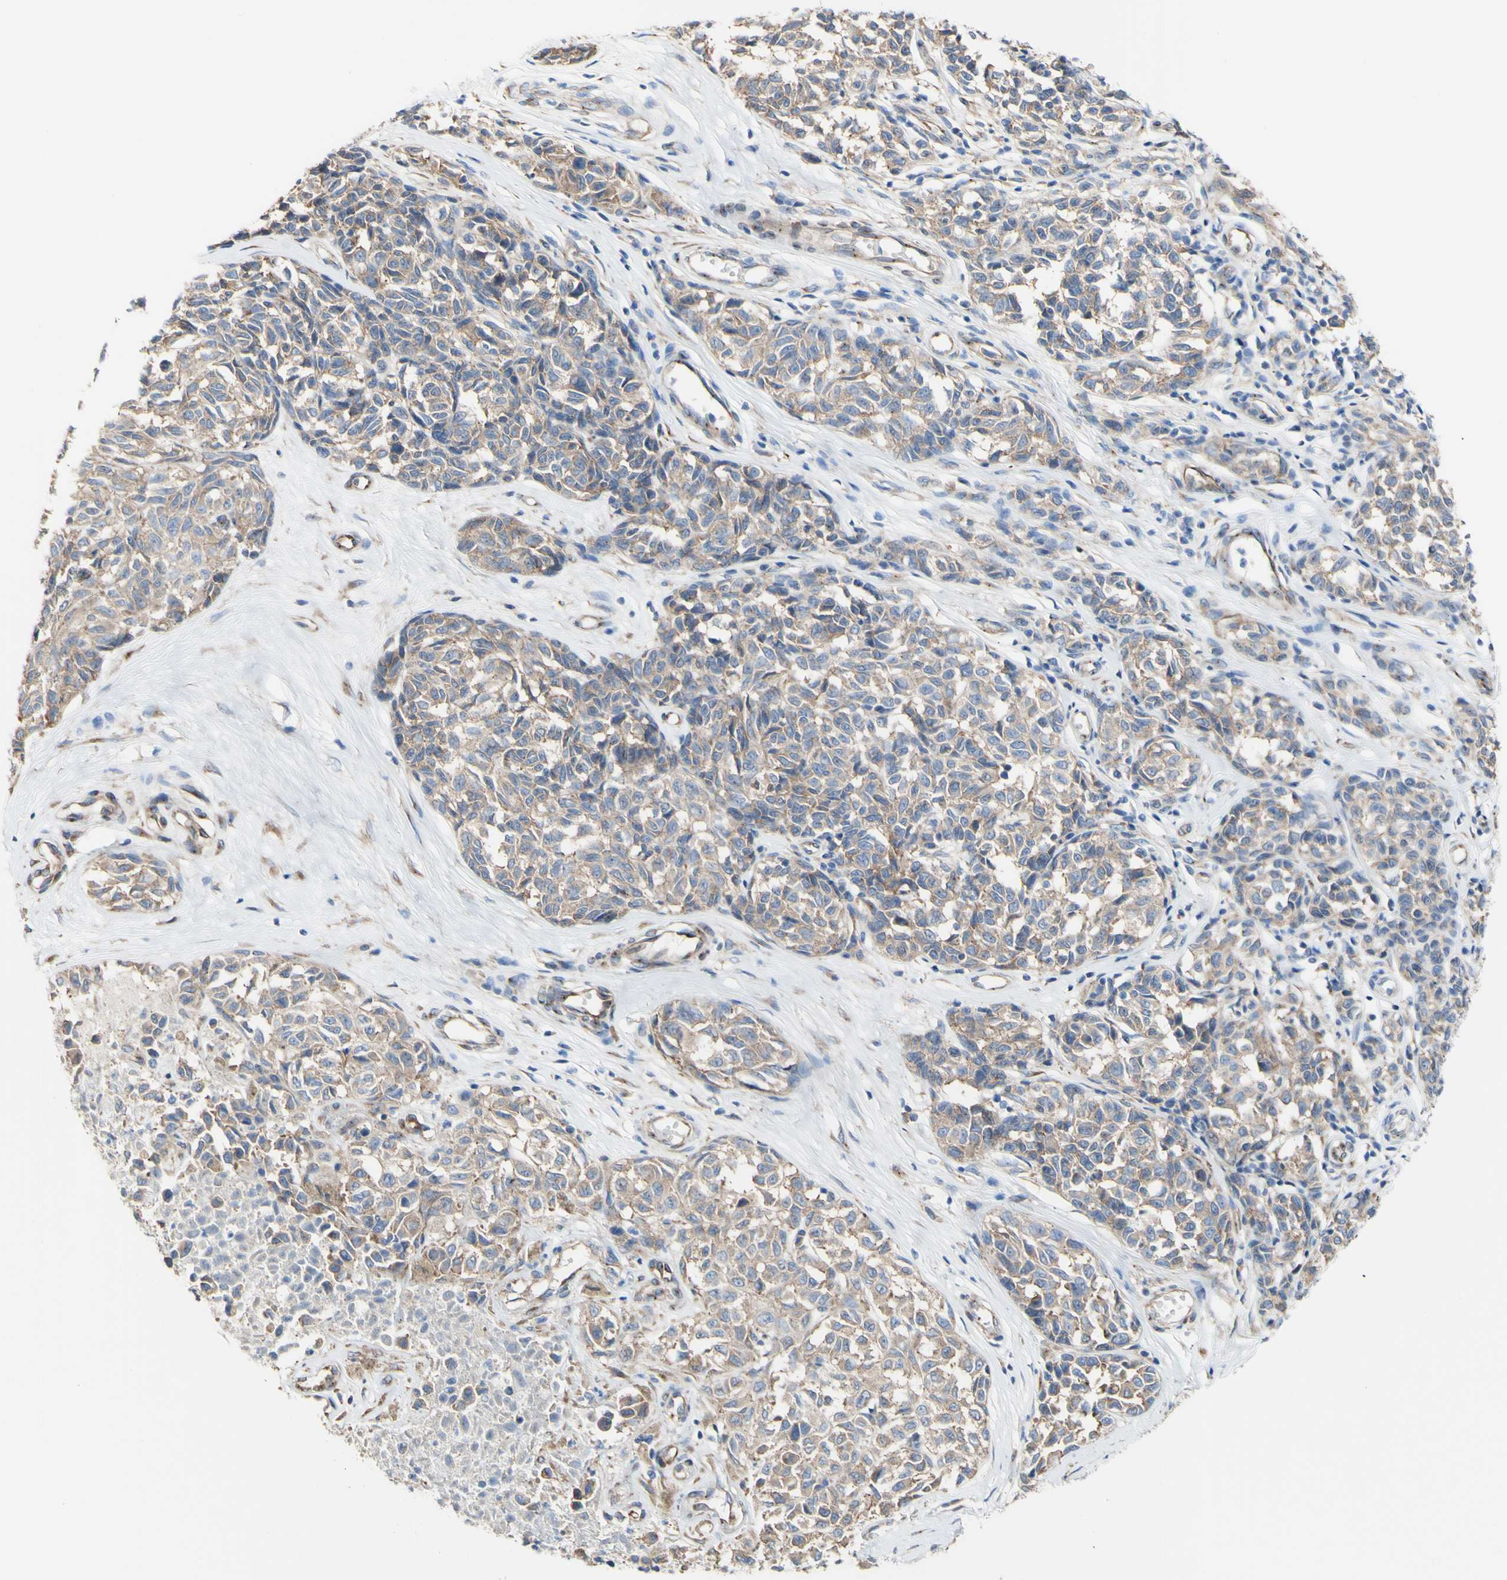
{"staining": {"intensity": "moderate", "quantity": ">75%", "location": "cytoplasmic/membranous"}, "tissue": "melanoma", "cell_type": "Tumor cells", "image_type": "cancer", "snomed": [{"axis": "morphology", "description": "Malignant melanoma, NOS"}, {"axis": "topography", "description": "Skin"}], "caption": "Melanoma was stained to show a protein in brown. There is medium levels of moderate cytoplasmic/membranous positivity in about >75% of tumor cells. (DAB (3,3'-diaminobenzidine) = brown stain, brightfield microscopy at high magnification).", "gene": "LRIG3", "patient": {"sex": "female", "age": 64}}